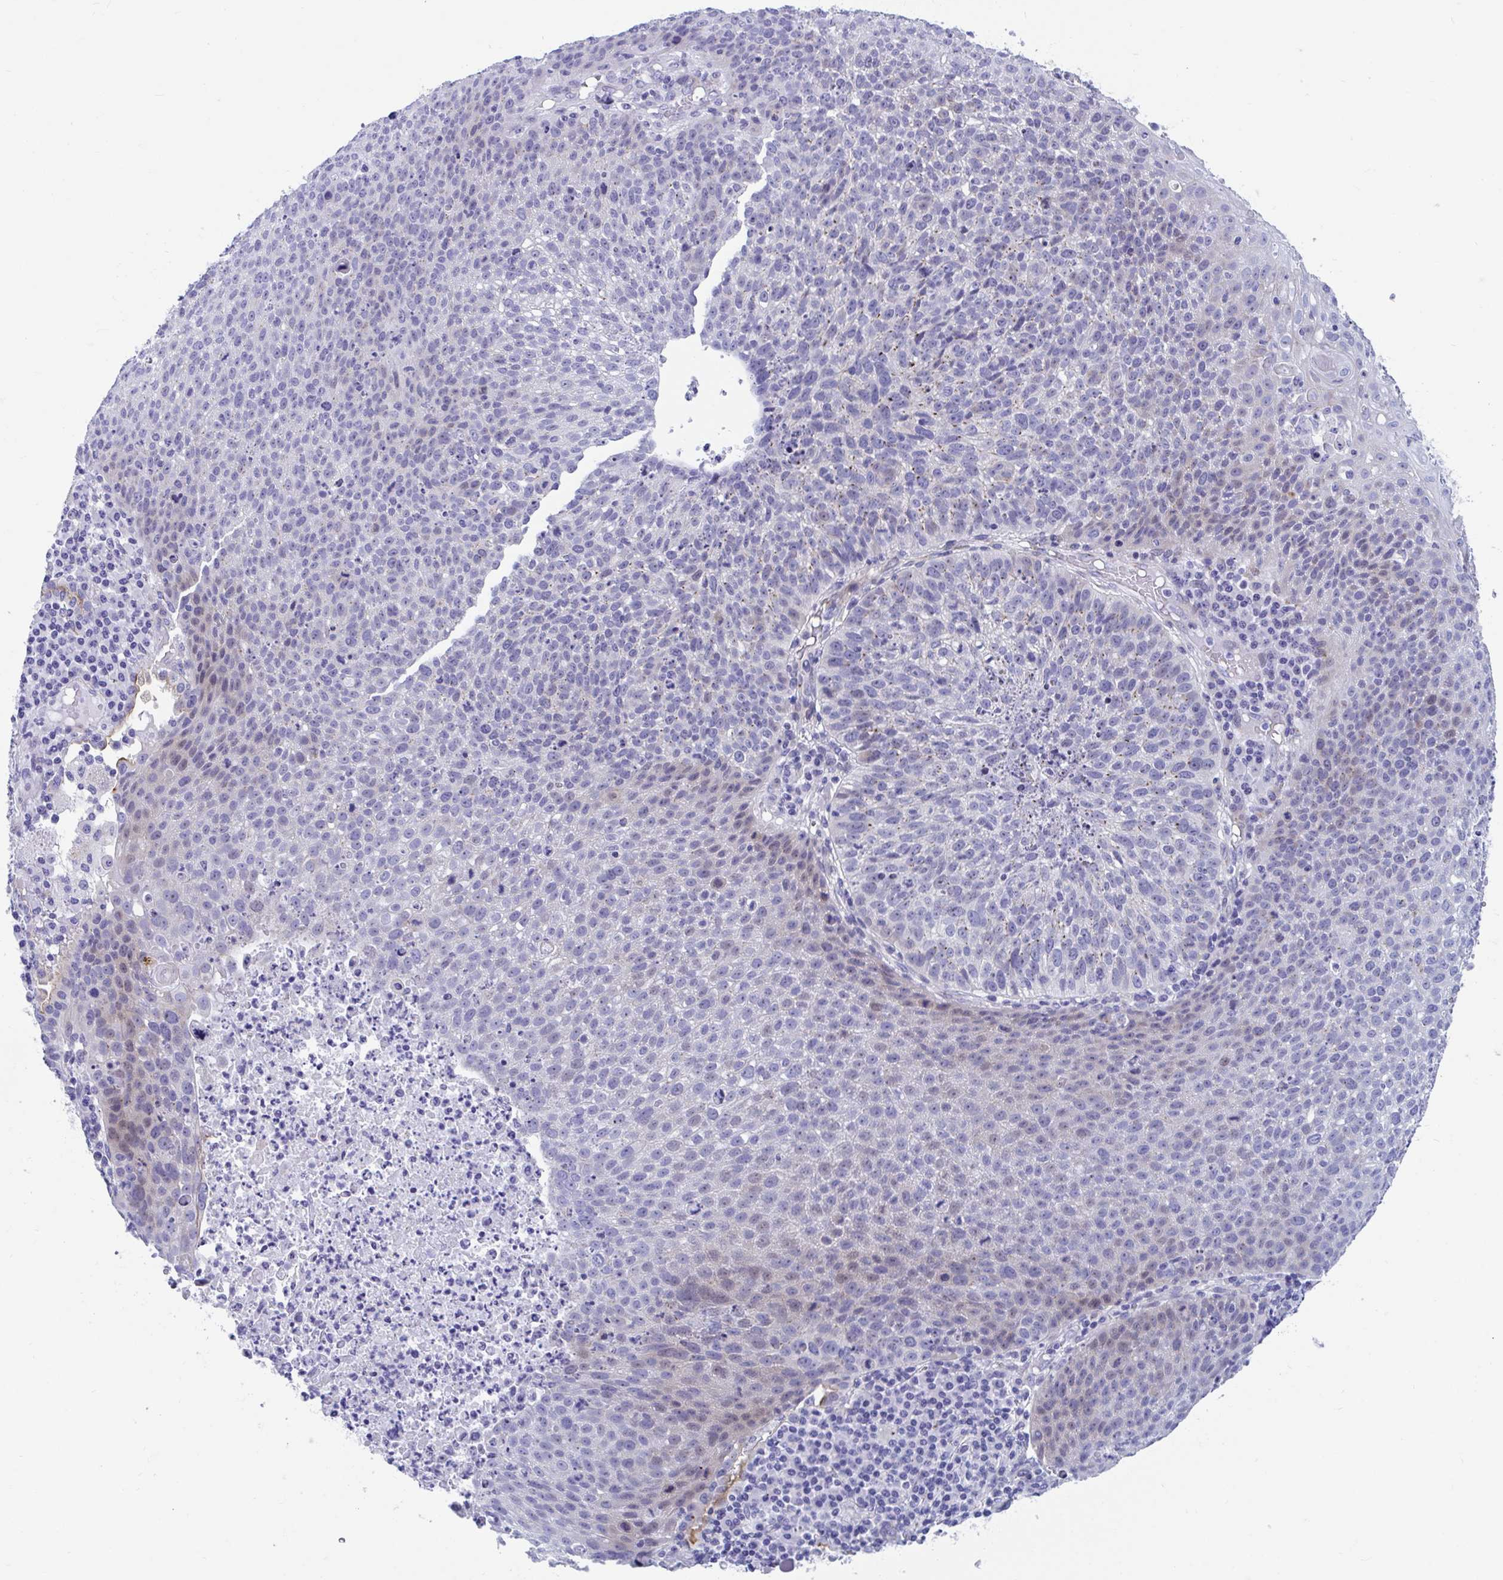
{"staining": {"intensity": "weak", "quantity": "<25%", "location": "cytoplasmic/membranous"}, "tissue": "lung cancer", "cell_type": "Tumor cells", "image_type": "cancer", "snomed": [{"axis": "morphology", "description": "Squamous cell carcinoma, NOS"}, {"axis": "topography", "description": "Lung"}], "caption": "High power microscopy photomicrograph of an immunohistochemistry (IHC) image of lung squamous cell carcinoma, revealing no significant positivity in tumor cells. The staining was performed using DAB (3,3'-diaminobenzidine) to visualize the protein expression in brown, while the nuclei were stained in blue with hematoxylin (Magnification: 20x).", "gene": "TTC30B", "patient": {"sex": "male", "age": 63}}